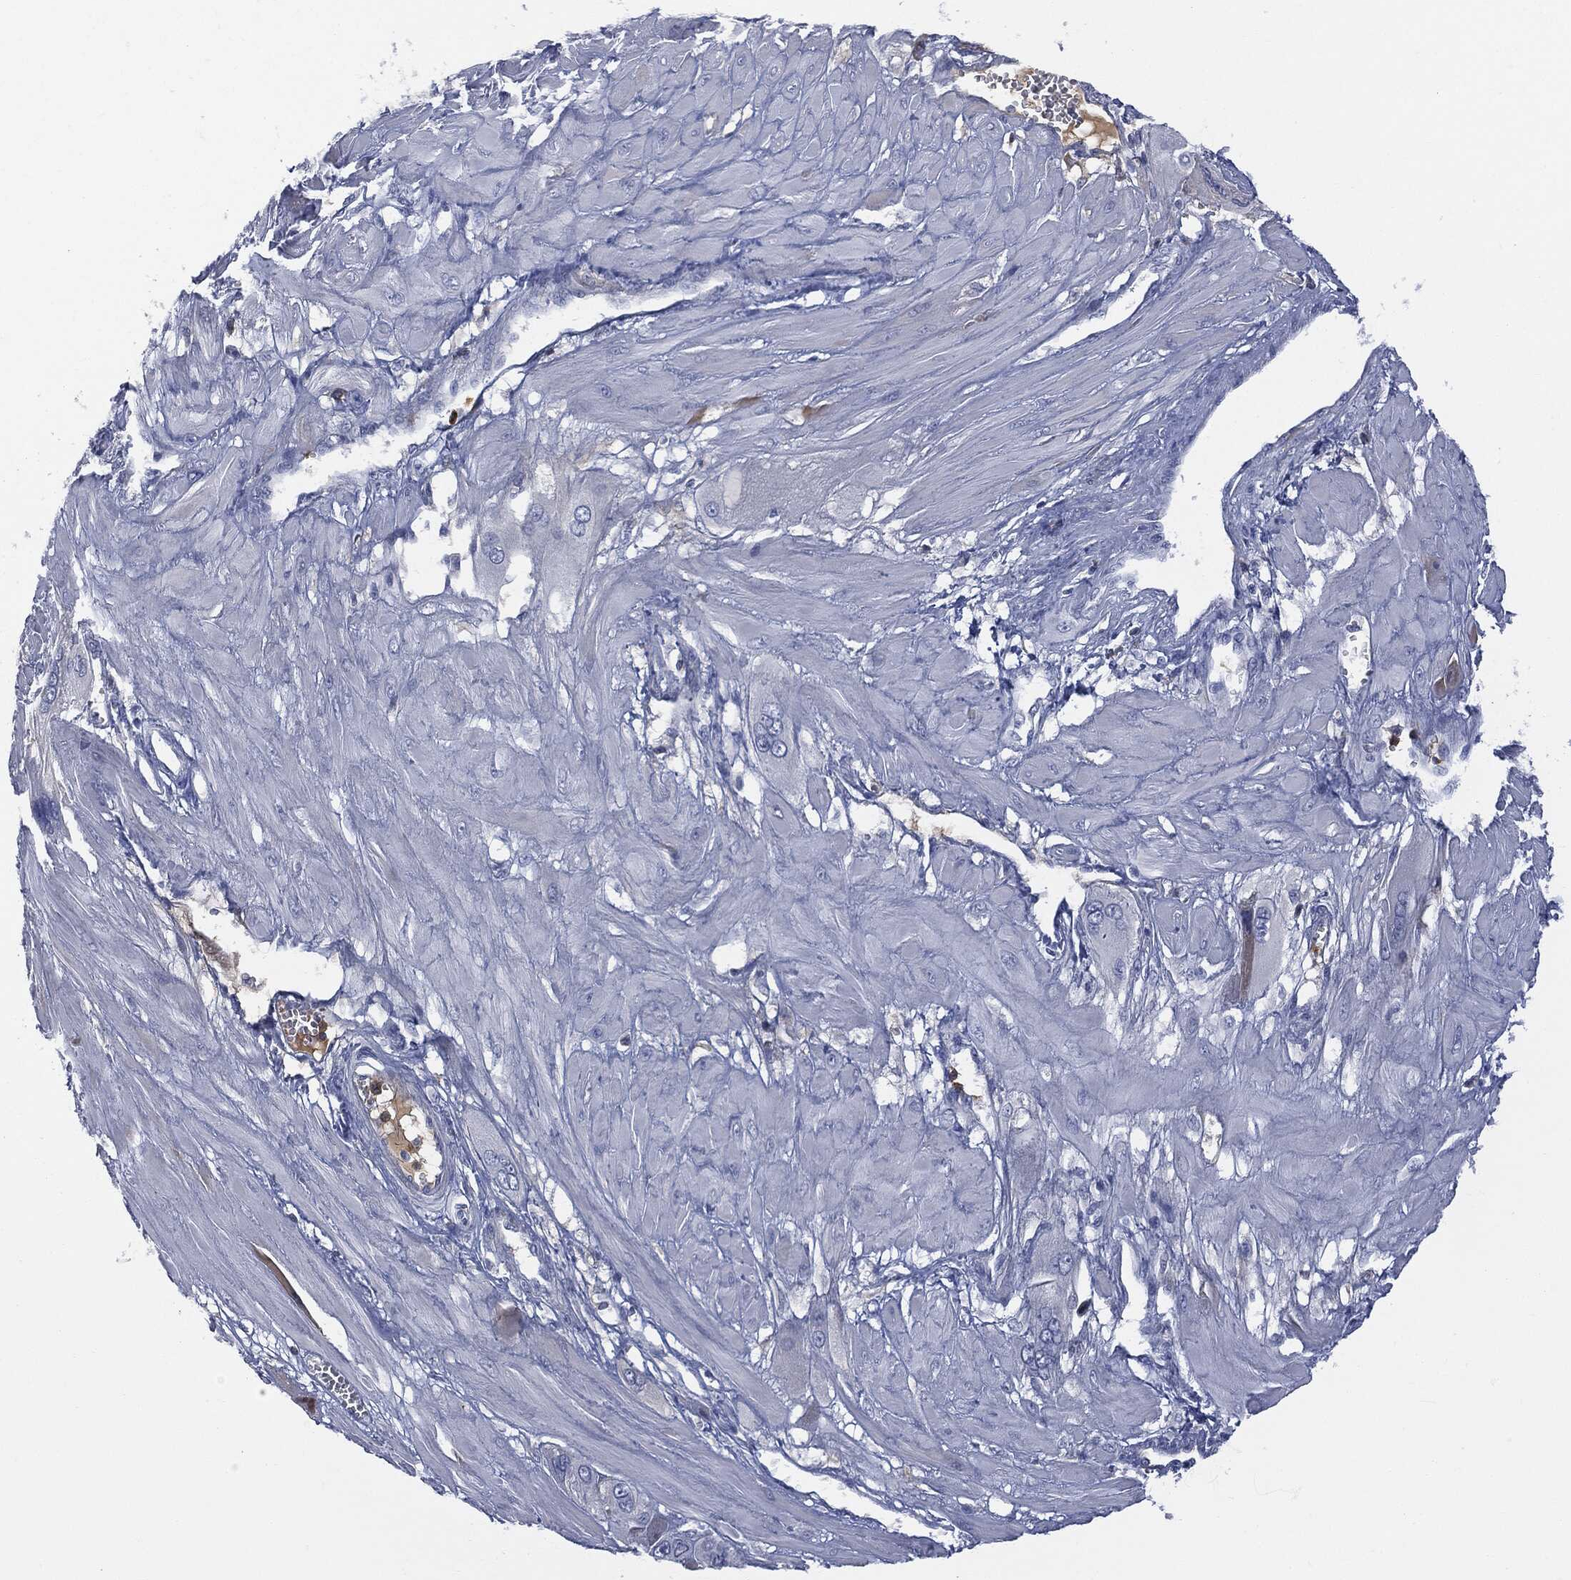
{"staining": {"intensity": "negative", "quantity": "none", "location": "none"}, "tissue": "cervical cancer", "cell_type": "Tumor cells", "image_type": "cancer", "snomed": [{"axis": "morphology", "description": "Squamous cell carcinoma, NOS"}, {"axis": "topography", "description": "Cervix"}], "caption": "There is no significant positivity in tumor cells of squamous cell carcinoma (cervical).", "gene": "BTK", "patient": {"sex": "female", "age": 34}}